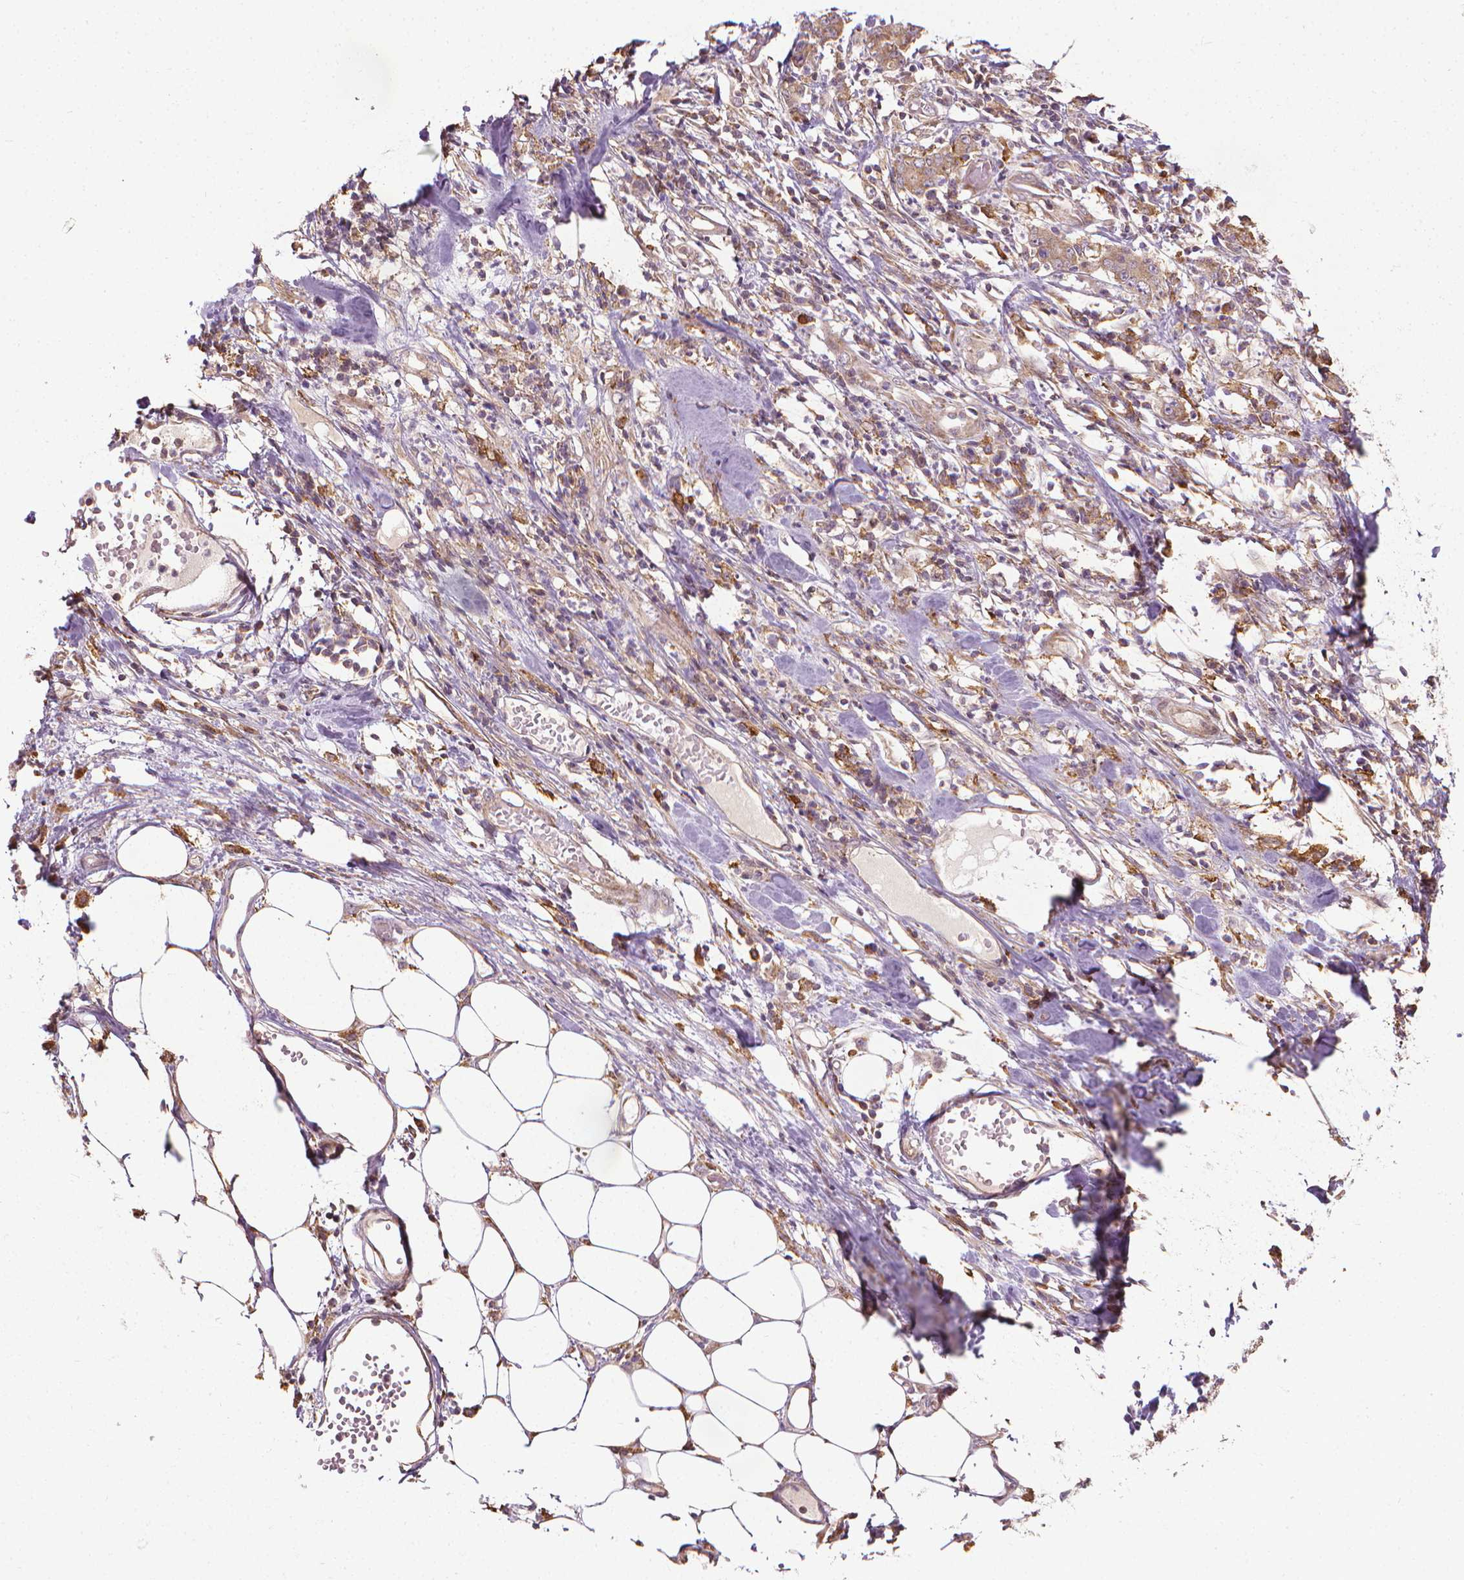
{"staining": {"intensity": "weak", "quantity": ">75%", "location": "cytoplasmic/membranous"}, "tissue": "stomach cancer", "cell_type": "Tumor cells", "image_type": "cancer", "snomed": [{"axis": "morphology", "description": "Adenocarcinoma, NOS"}, {"axis": "topography", "description": "Stomach, upper"}], "caption": "Protein staining of stomach cancer (adenocarcinoma) tissue shows weak cytoplasmic/membranous staining in about >75% of tumor cells.", "gene": "PRAG1", "patient": {"sex": "male", "age": 68}}